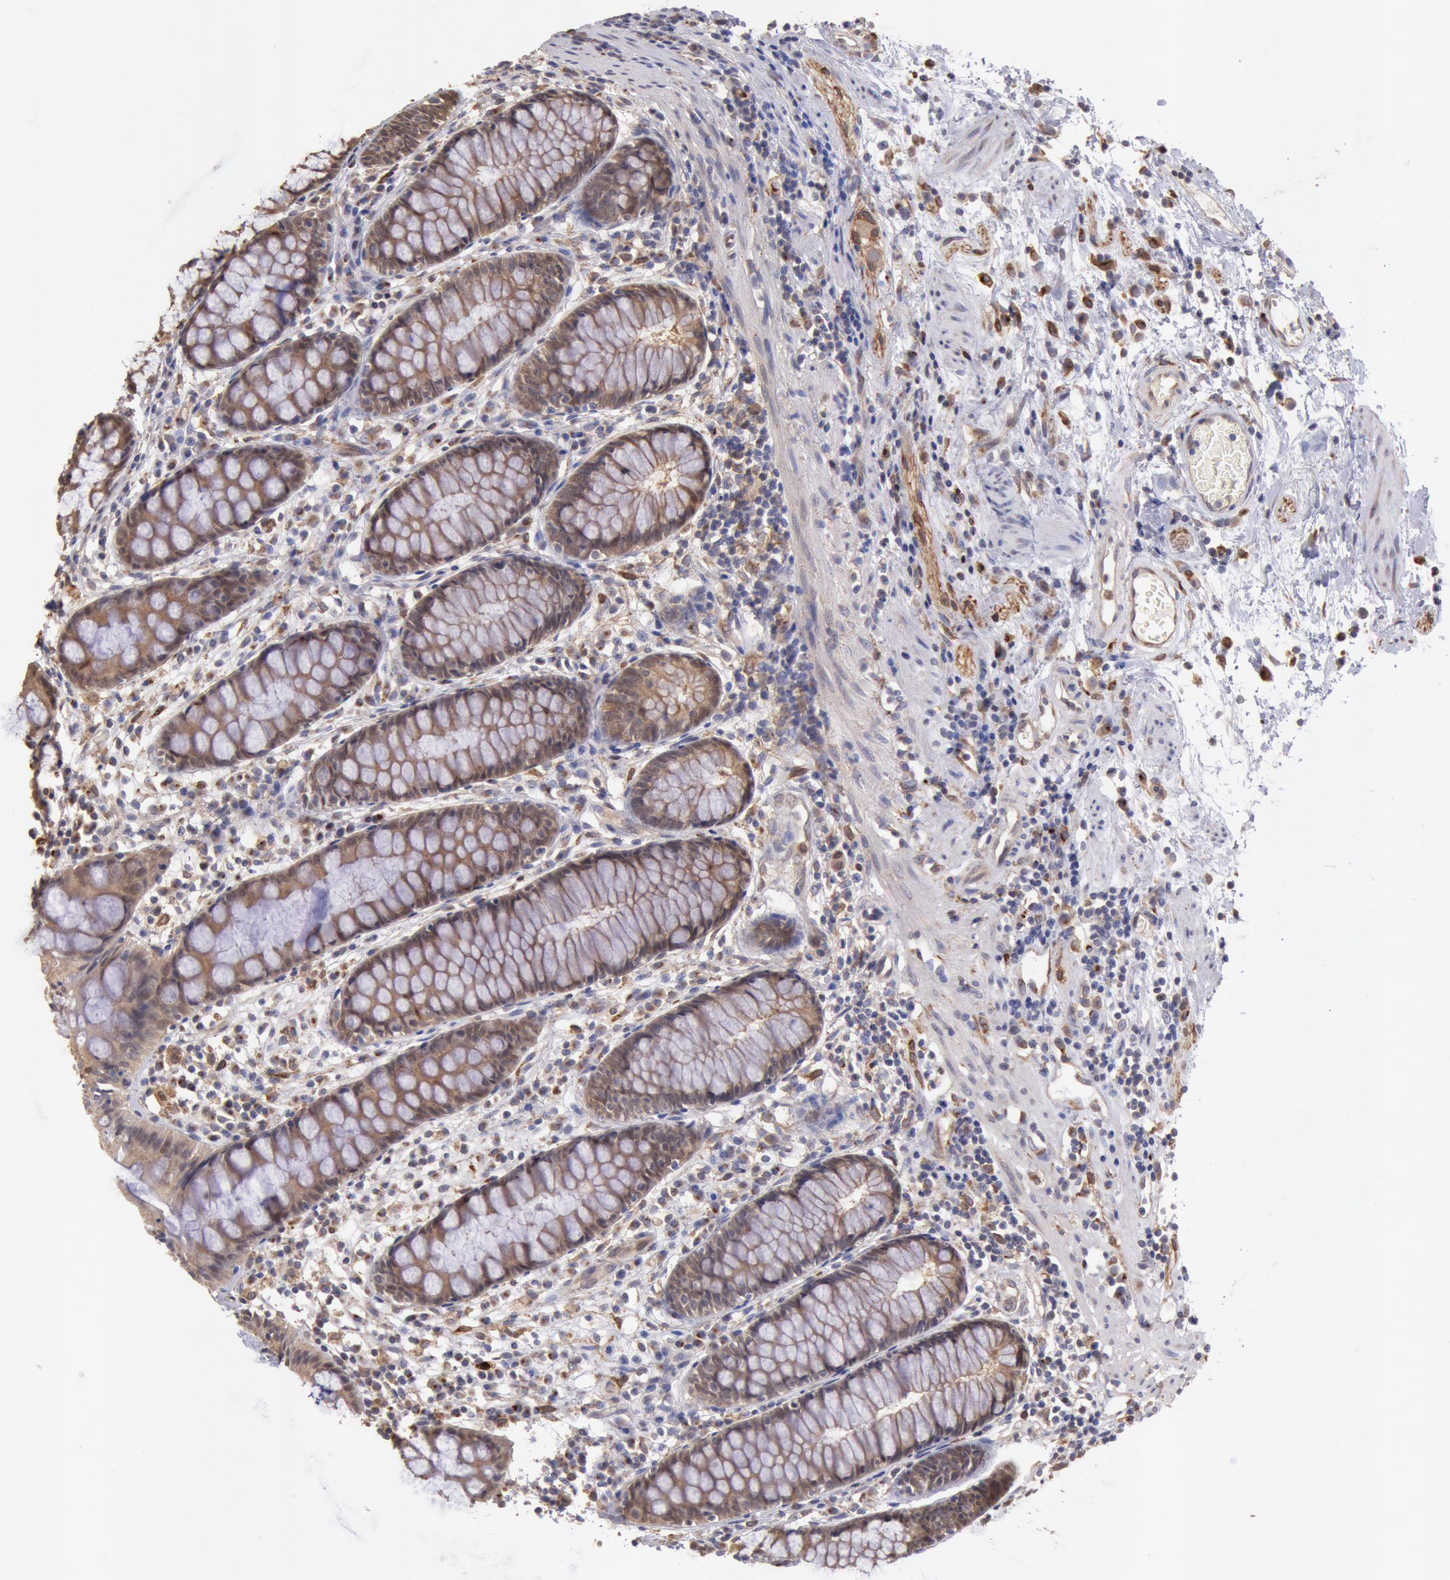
{"staining": {"intensity": "moderate", "quantity": ">75%", "location": "cytoplasmic/membranous"}, "tissue": "rectum", "cell_type": "Glandular cells", "image_type": "normal", "snomed": [{"axis": "morphology", "description": "Normal tissue, NOS"}, {"axis": "topography", "description": "Rectum"}], "caption": "This image reveals IHC staining of unremarkable human rectum, with medium moderate cytoplasmic/membranous staining in approximately >75% of glandular cells.", "gene": "COMT", "patient": {"sex": "female", "age": 66}}